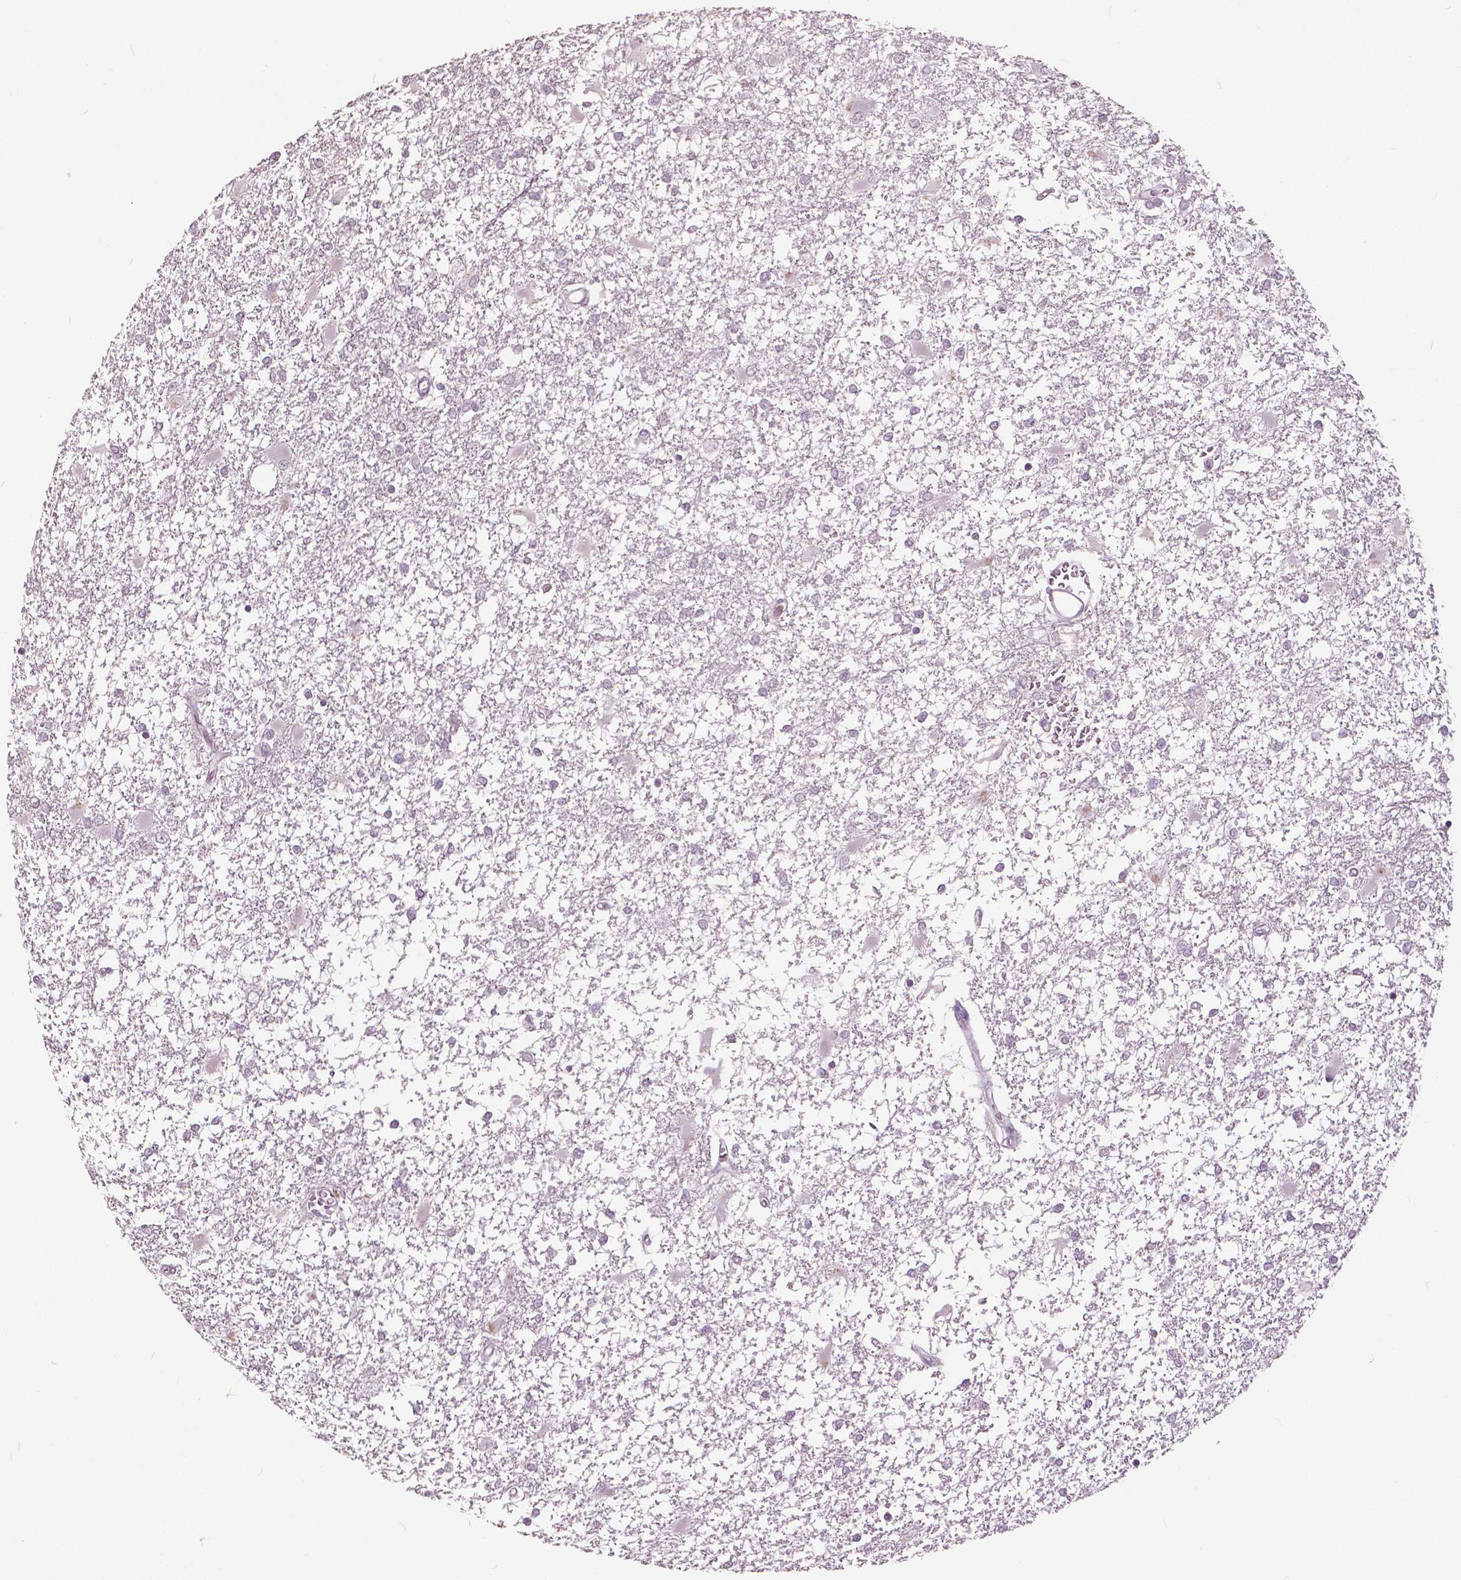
{"staining": {"intensity": "negative", "quantity": "none", "location": "none"}, "tissue": "glioma", "cell_type": "Tumor cells", "image_type": "cancer", "snomed": [{"axis": "morphology", "description": "Glioma, malignant, High grade"}, {"axis": "topography", "description": "Cerebral cortex"}], "caption": "Tumor cells are negative for protein expression in human glioma. Brightfield microscopy of immunohistochemistry (IHC) stained with DAB (brown) and hematoxylin (blue), captured at high magnification.", "gene": "NANOG", "patient": {"sex": "male", "age": 79}}